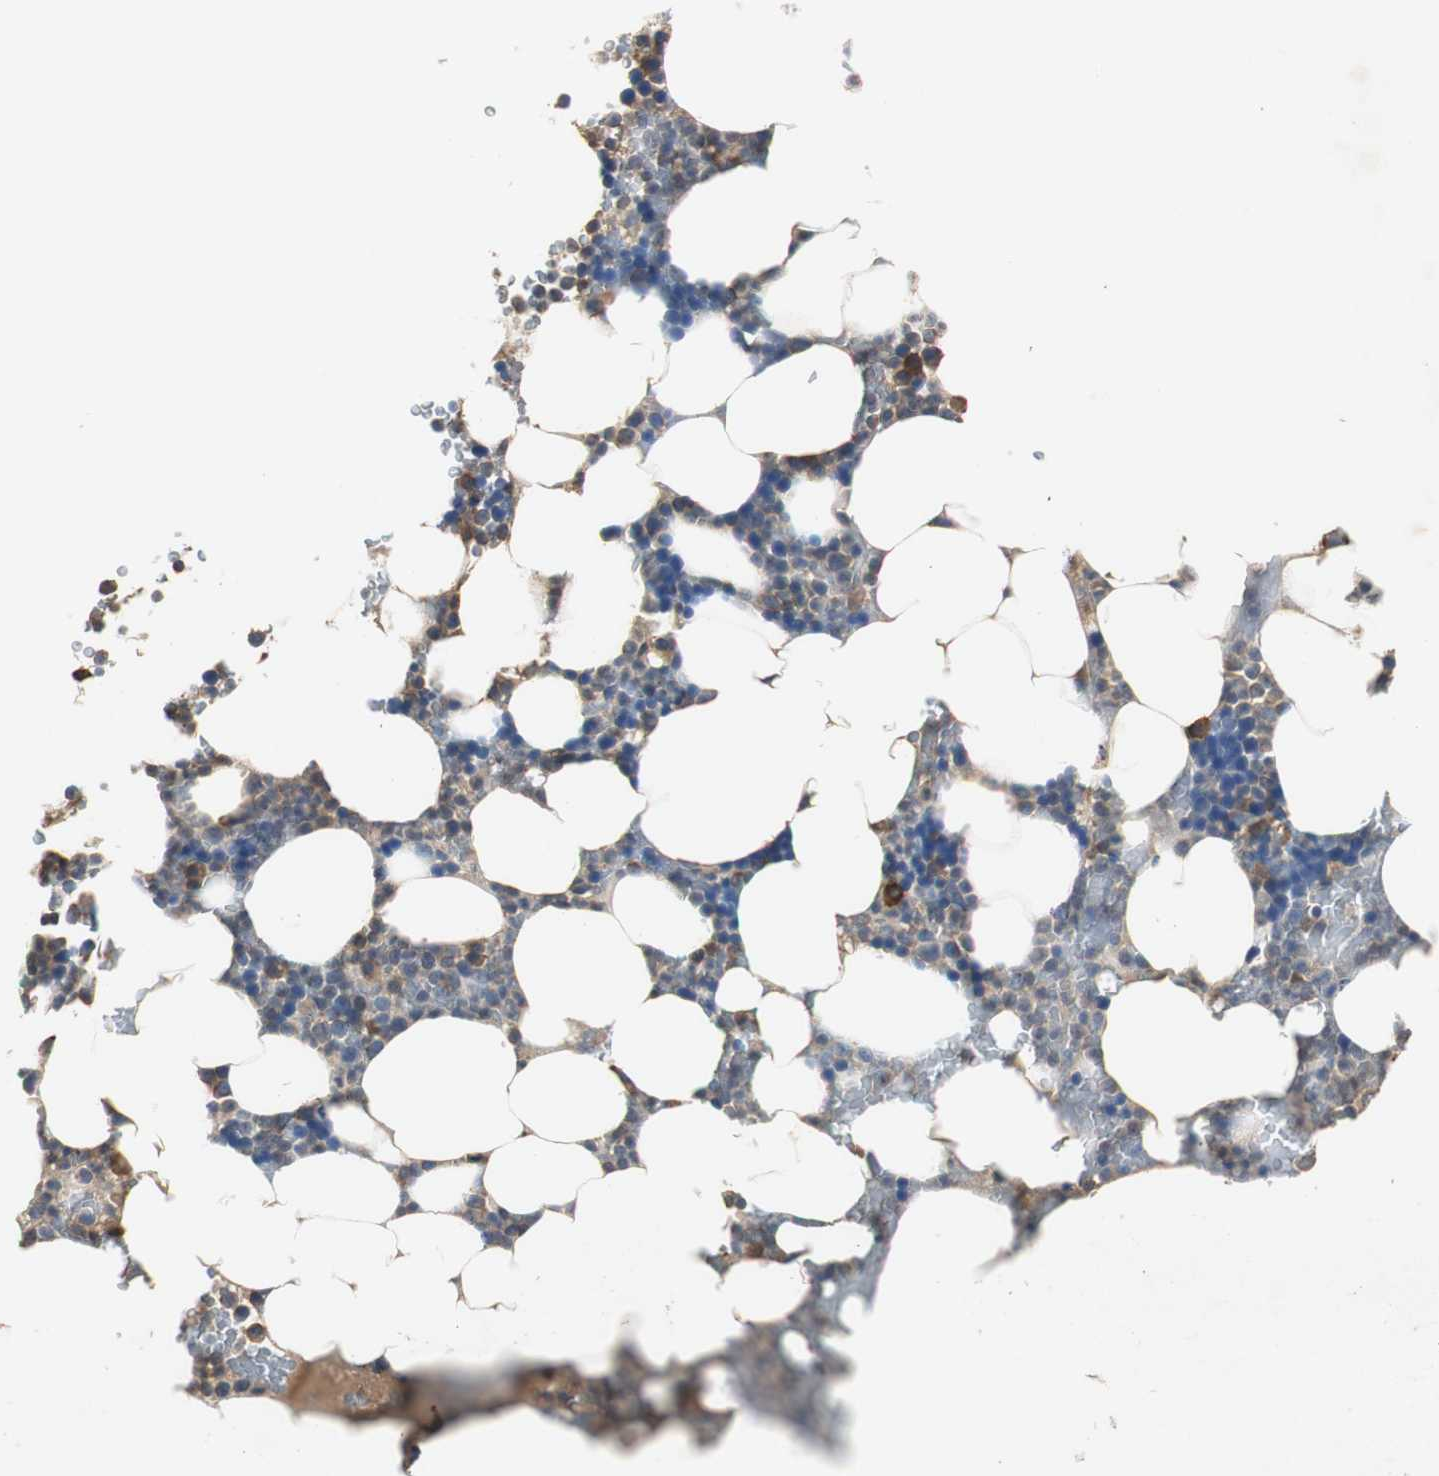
{"staining": {"intensity": "moderate", "quantity": "<25%", "location": "cytoplasmic/membranous"}, "tissue": "bone marrow", "cell_type": "Hematopoietic cells", "image_type": "normal", "snomed": [{"axis": "morphology", "description": "Normal tissue, NOS"}, {"axis": "topography", "description": "Bone marrow"}], "caption": "Protein analysis of unremarkable bone marrow reveals moderate cytoplasmic/membranous expression in approximately <25% of hematopoietic cells.", "gene": "TNFRSF14", "patient": {"sex": "female", "age": 78}}